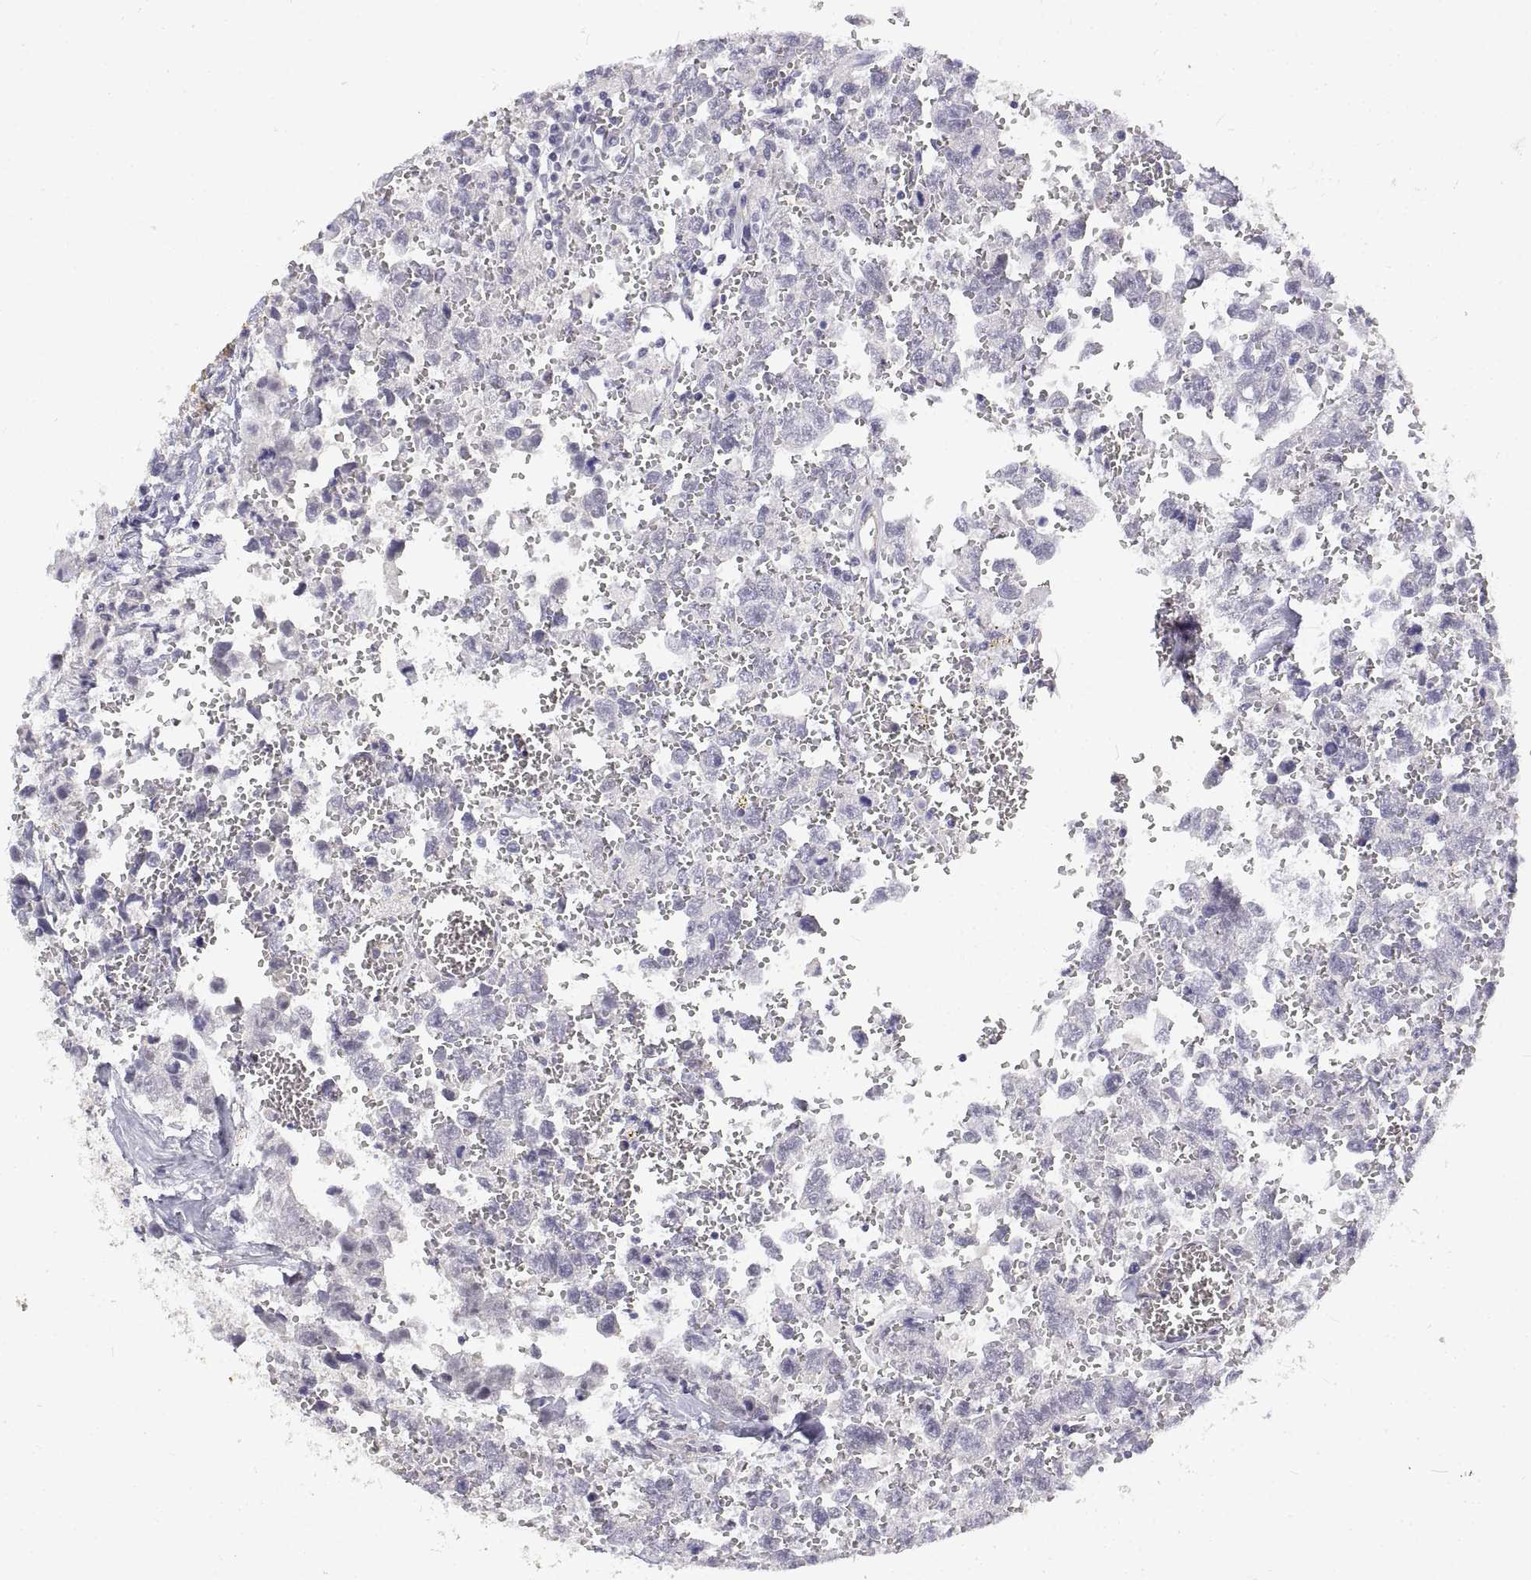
{"staining": {"intensity": "negative", "quantity": "none", "location": "none"}, "tissue": "testis cancer", "cell_type": "Tumor cells", "image_type": "cancer", "snomed": [{"axis": "morphology", "description": "Carcinoma, Embryonal, NOS"}, {"axis": "topography", "description": "Testis"}], "caption": "A micrograph of testis cancer stained for a protein exhibits no brown staining in tumor cells.", "gene": "ANO2", "patient": {"sex": "male", "age": 36}}